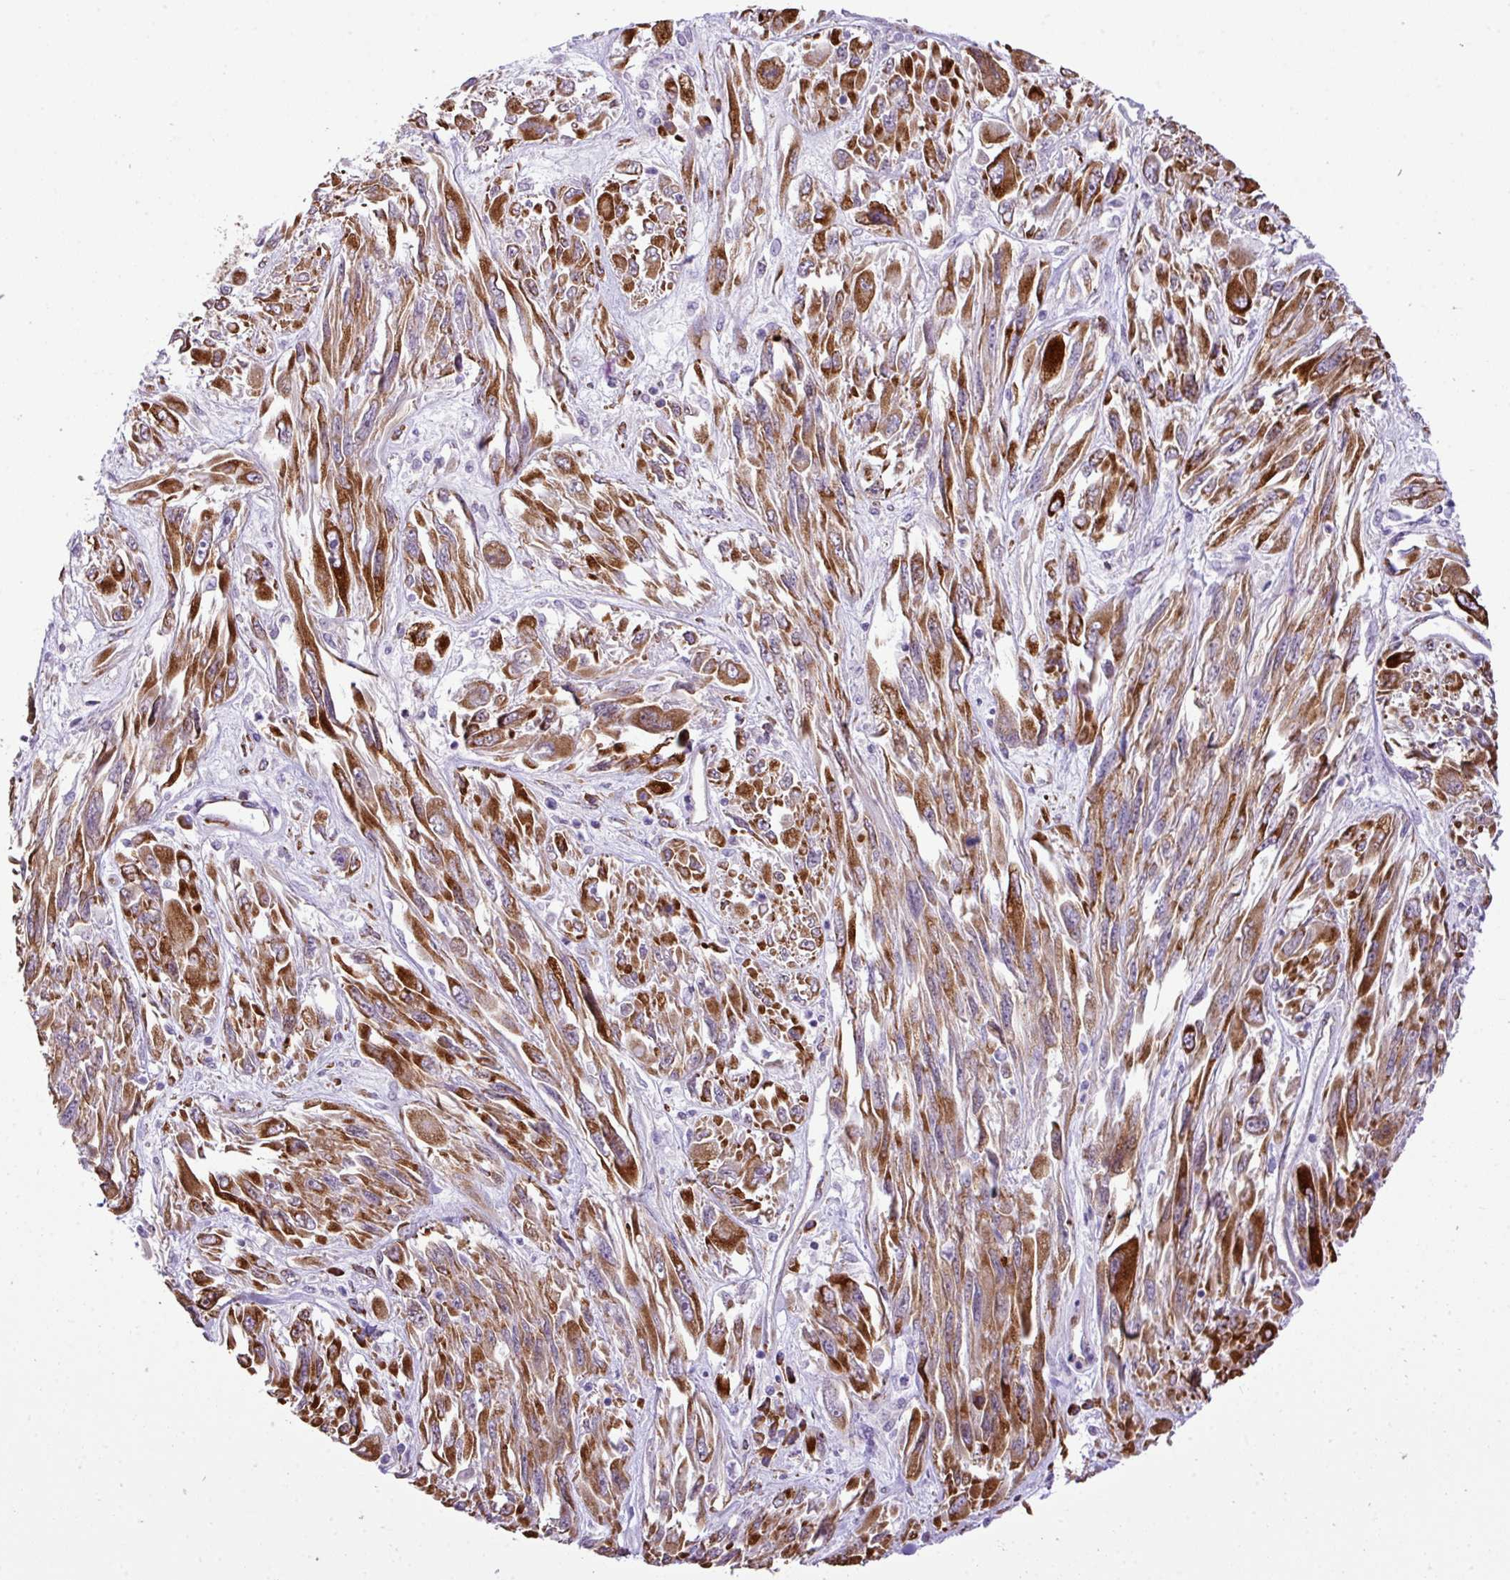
{"staining": {"intensity": "strong", "quantity": ">75%", "location": "cytoplasmic/membranous"}, "tissue": "melanoma", "cell_type": "Tumor cells", "image_type": "cancer", "snomed": [{"axis": "morphology", "description": "Malignant melanoma, NOS"}, {"axis": "topography", "description": "Skin"}], "caption": "Malignant melanoma was stained to show a protein in brown. There is high levels of strong cytoplasmic/membranous expression in about >75% of tumor cells.", "gene": "CFAP97", "patient": {"sex": "female", "age": 91}}